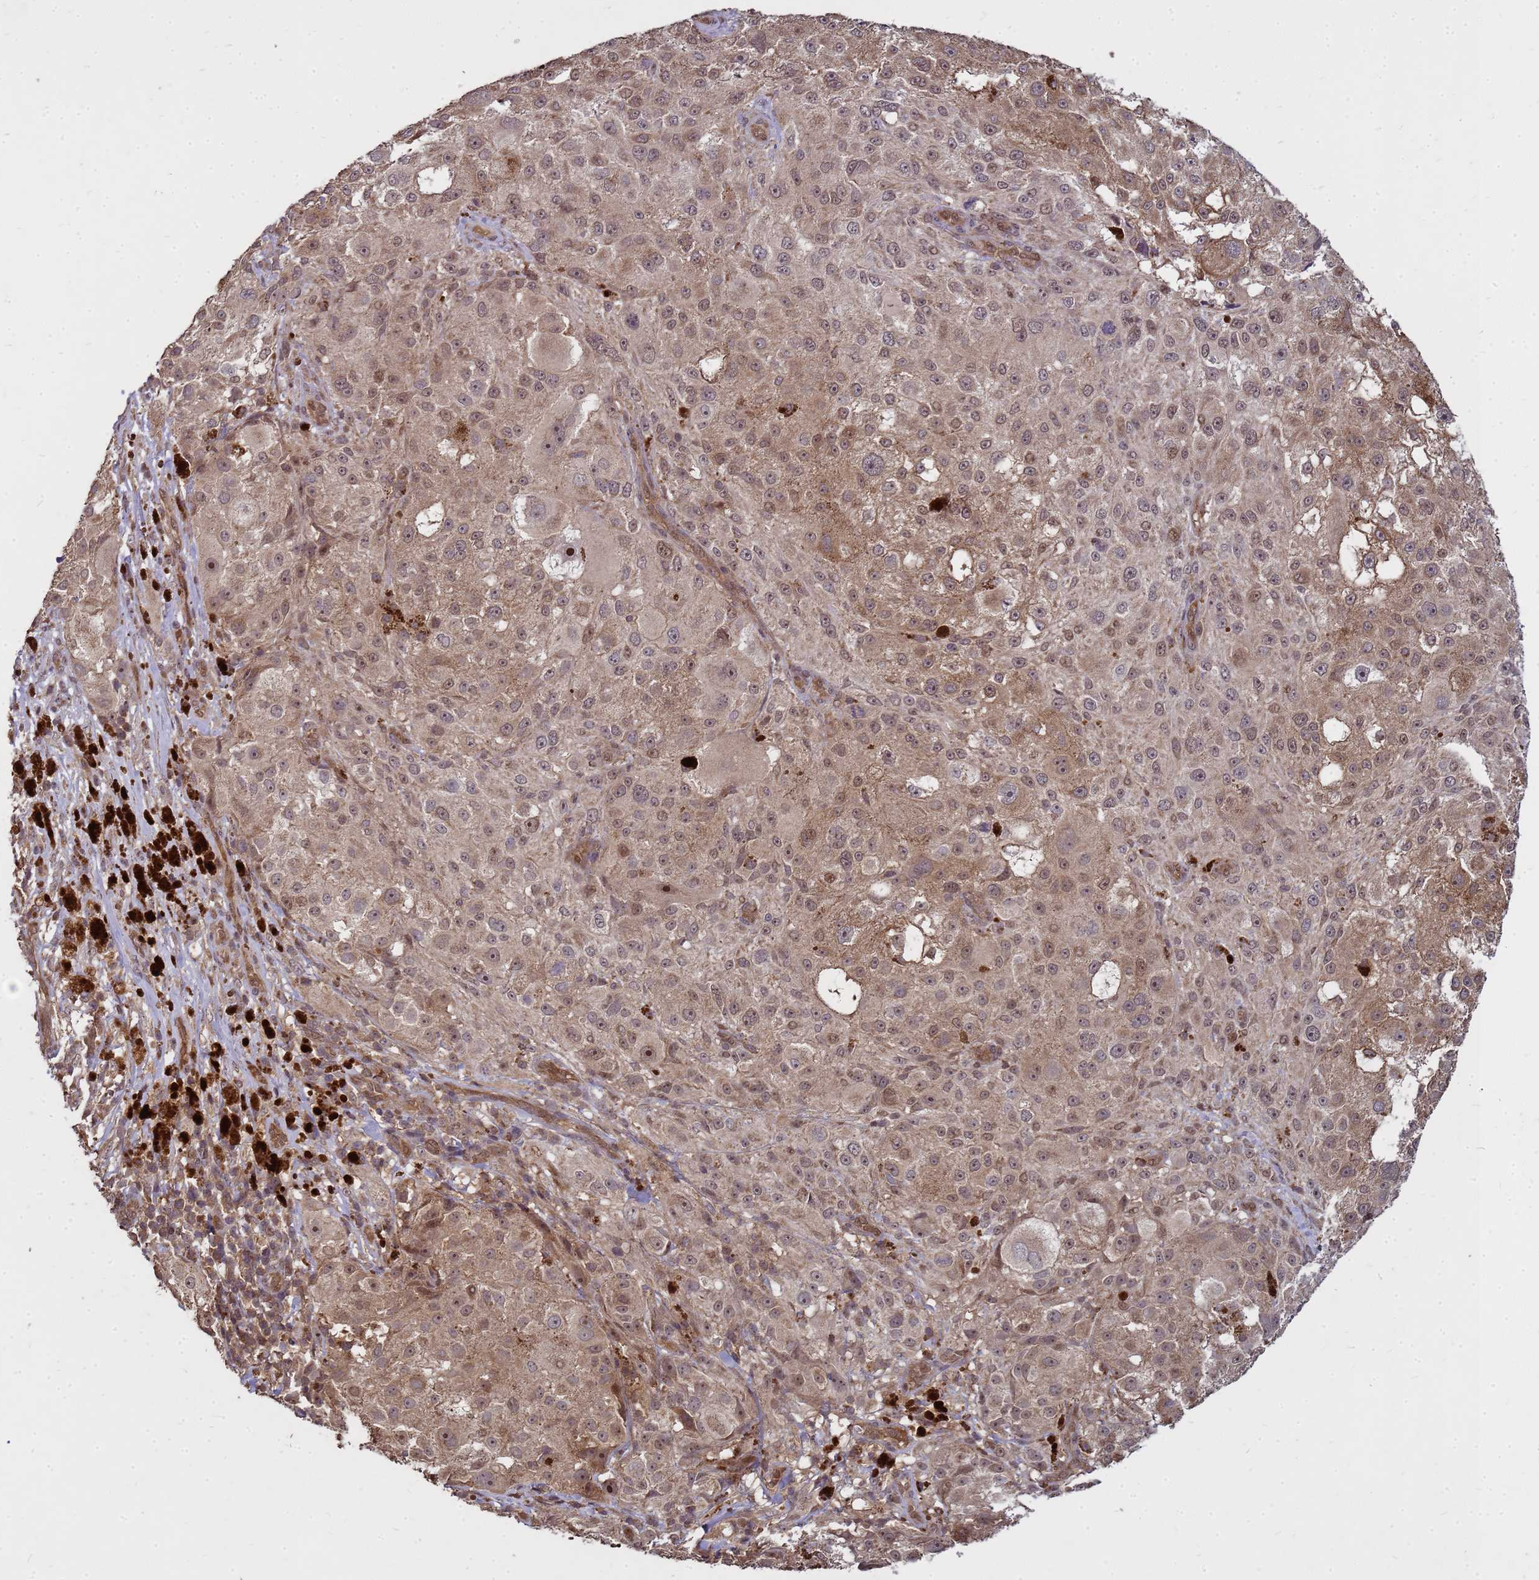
{"staining": {"intensity": "moderate", "quantity": ">75%", "location": "cytoplasmic/membranous,nuclear"}, "tissue": "melanoma", "cell_type": "Tumor cells", "image_type": "cancer", "snomed": [{"axis": "morphology", "description": "Necrosis, NOS"}, {"axis": "morphology", "description": "Malignant melanoma, NOS"}, {"axis": "topography", "description": "Skin"}], "caption": "Malignant melanoma stained with a brown dye displays moderate cytoplasmic/membranous and nuclear positive positivity in about >75% of tumor cells.", "gene": "CRBN", "patient": {"sex": "female", "age": 87}}